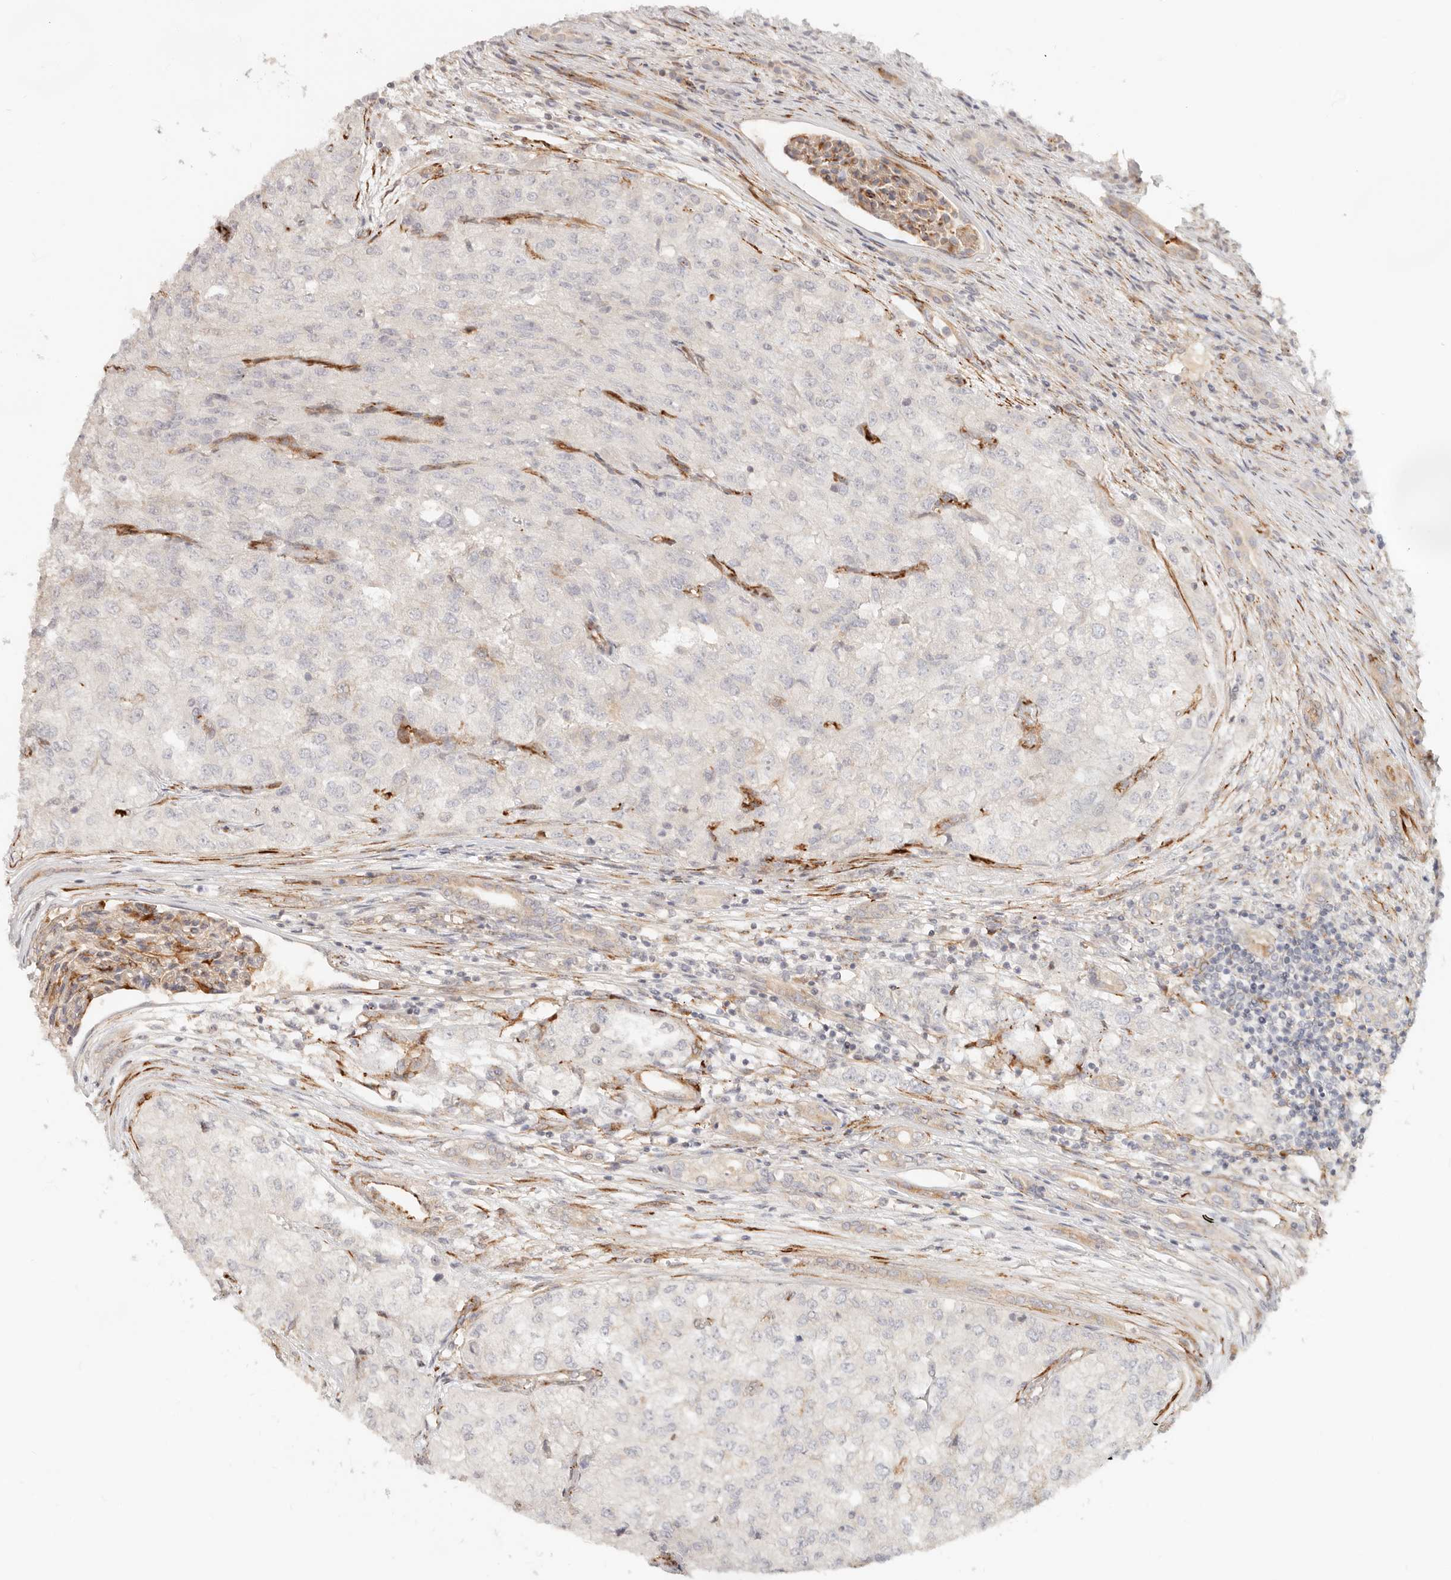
{"staining": {"intensity": "negative", "quantity": "none", "location": "none"}, "tissue": "renal cancer", "cell_type": "Tumor cells", "image_type": "cancer", "snomed": [{"axis": "morphology", "description": "Adenocarcinoma, NOS"}, {"axis": "topography", "description": "Kidney"}], "caption": "This is a photomicrograph of immunohistochemistry staining of renal cancer (adenocarcinoma), which shows no positivity in tumor cells. (Brightfield microscopy of DAB (3,3'-diaminobenzidine) immunohistochemistry at high magnification).", "gene": "SASS6", "patient": {"sex": "female", "age": 54}}